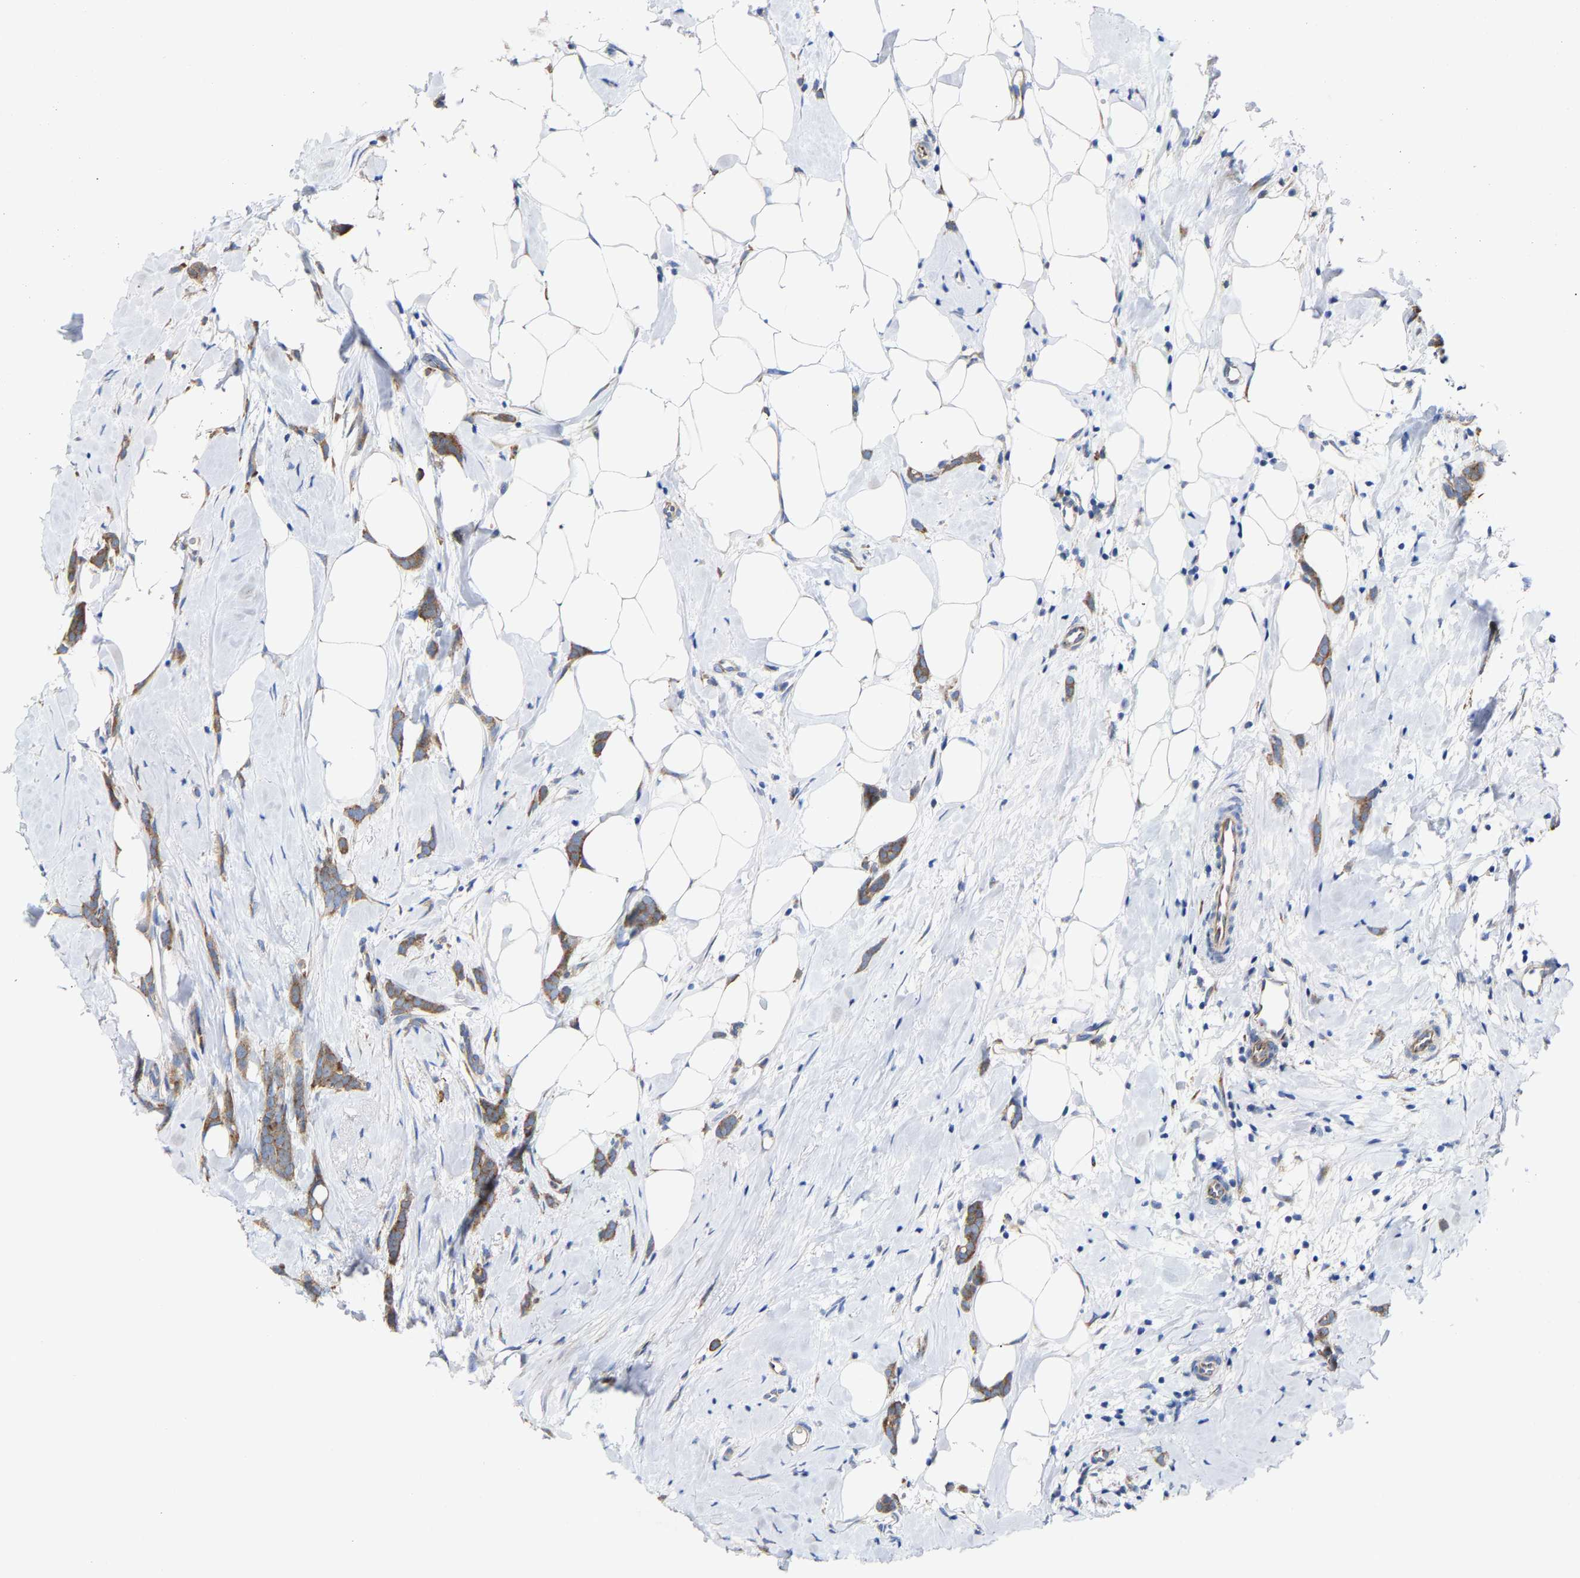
{"staining": {"intensity": "moderate", "quantity": ">75%", "location": "cytoplasmic/membranous"}, "tissue": "breast cancer", "cell_type": "Tumor cells", "image_type": "cancer", "snomed": [{"axis": "morphology", "description": "Lobular carcinoma, in situ"}, {"axis": "morphology", "description": "Lobular carcinoma"}, {"axis": "topography", "description": "Breast"}], "caption": "Breast lobular carcinoma in situ stained with DAB (3,3'-diaminobenzidine) immunohistochemistry displays medium levels of moderate cytoplasmic/membranous expression in approximately >75% of tumor cells. (IHC, brightfield microscopy, high magnification).", "gene": "PPP1R15A", "patient": {"sex": "female", "age": 41}}